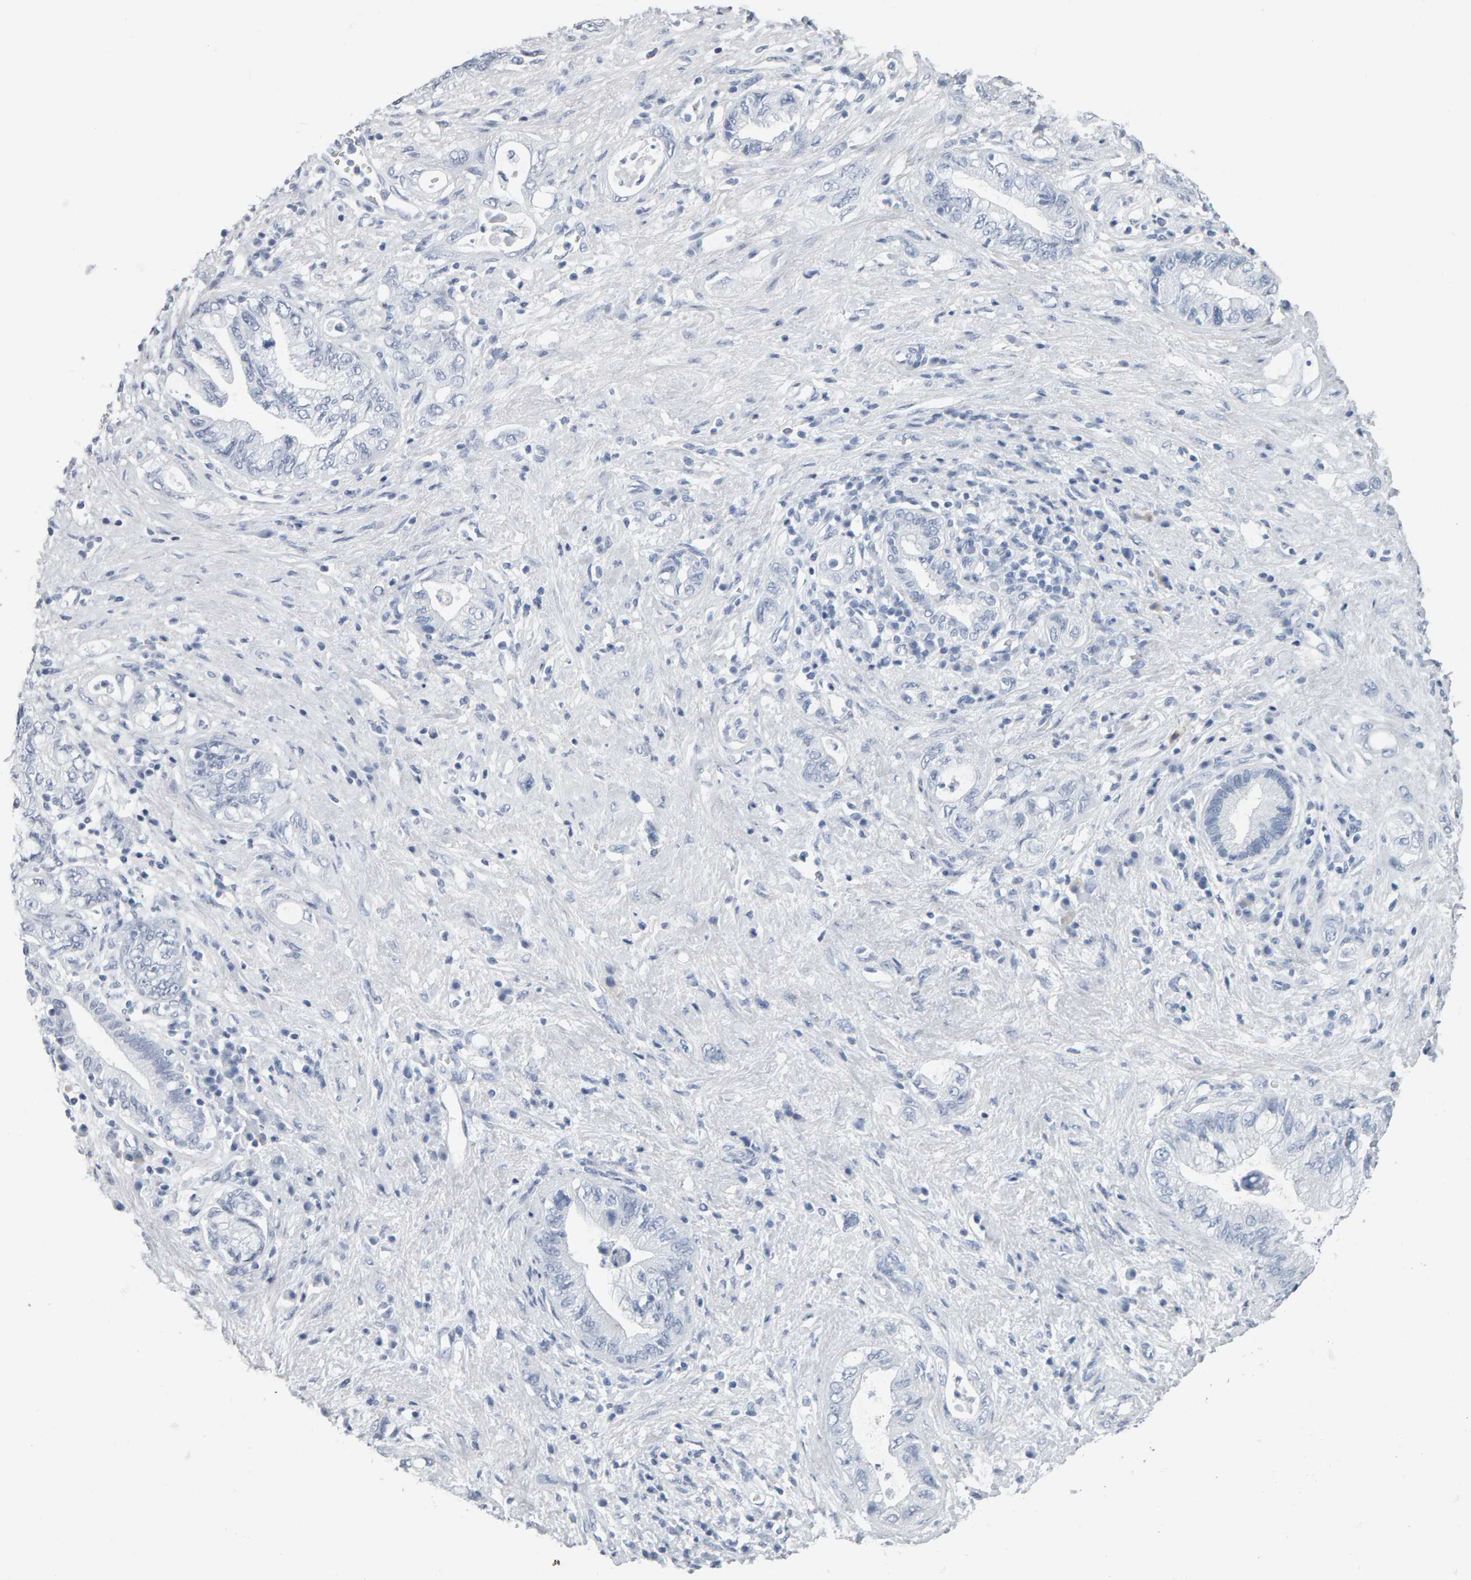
{"staining": {"intensity": "negative", "quantity": "none", "location": "none"}, "tissue": "pancreatic cancer", "cell_type": "Tumor cells", "image_type": "cancer", "snomed": [{"axis": "morphology", "description": "Adenocarcinoma, NOS"}, {"axis": "topography", "description": "Pancreas"}], "caption": "The histopathology image exhibits no staining of tumor cells in pancreatic cancer (adenocarcinoma). The staining was performed using DAB to visualize the protein expression in brown, while the nuclei were stained in blue with hematoxylin (Magnification: 20x).", "gene": "SPACA3", "patient": {"sex": "female", "age": 73}}